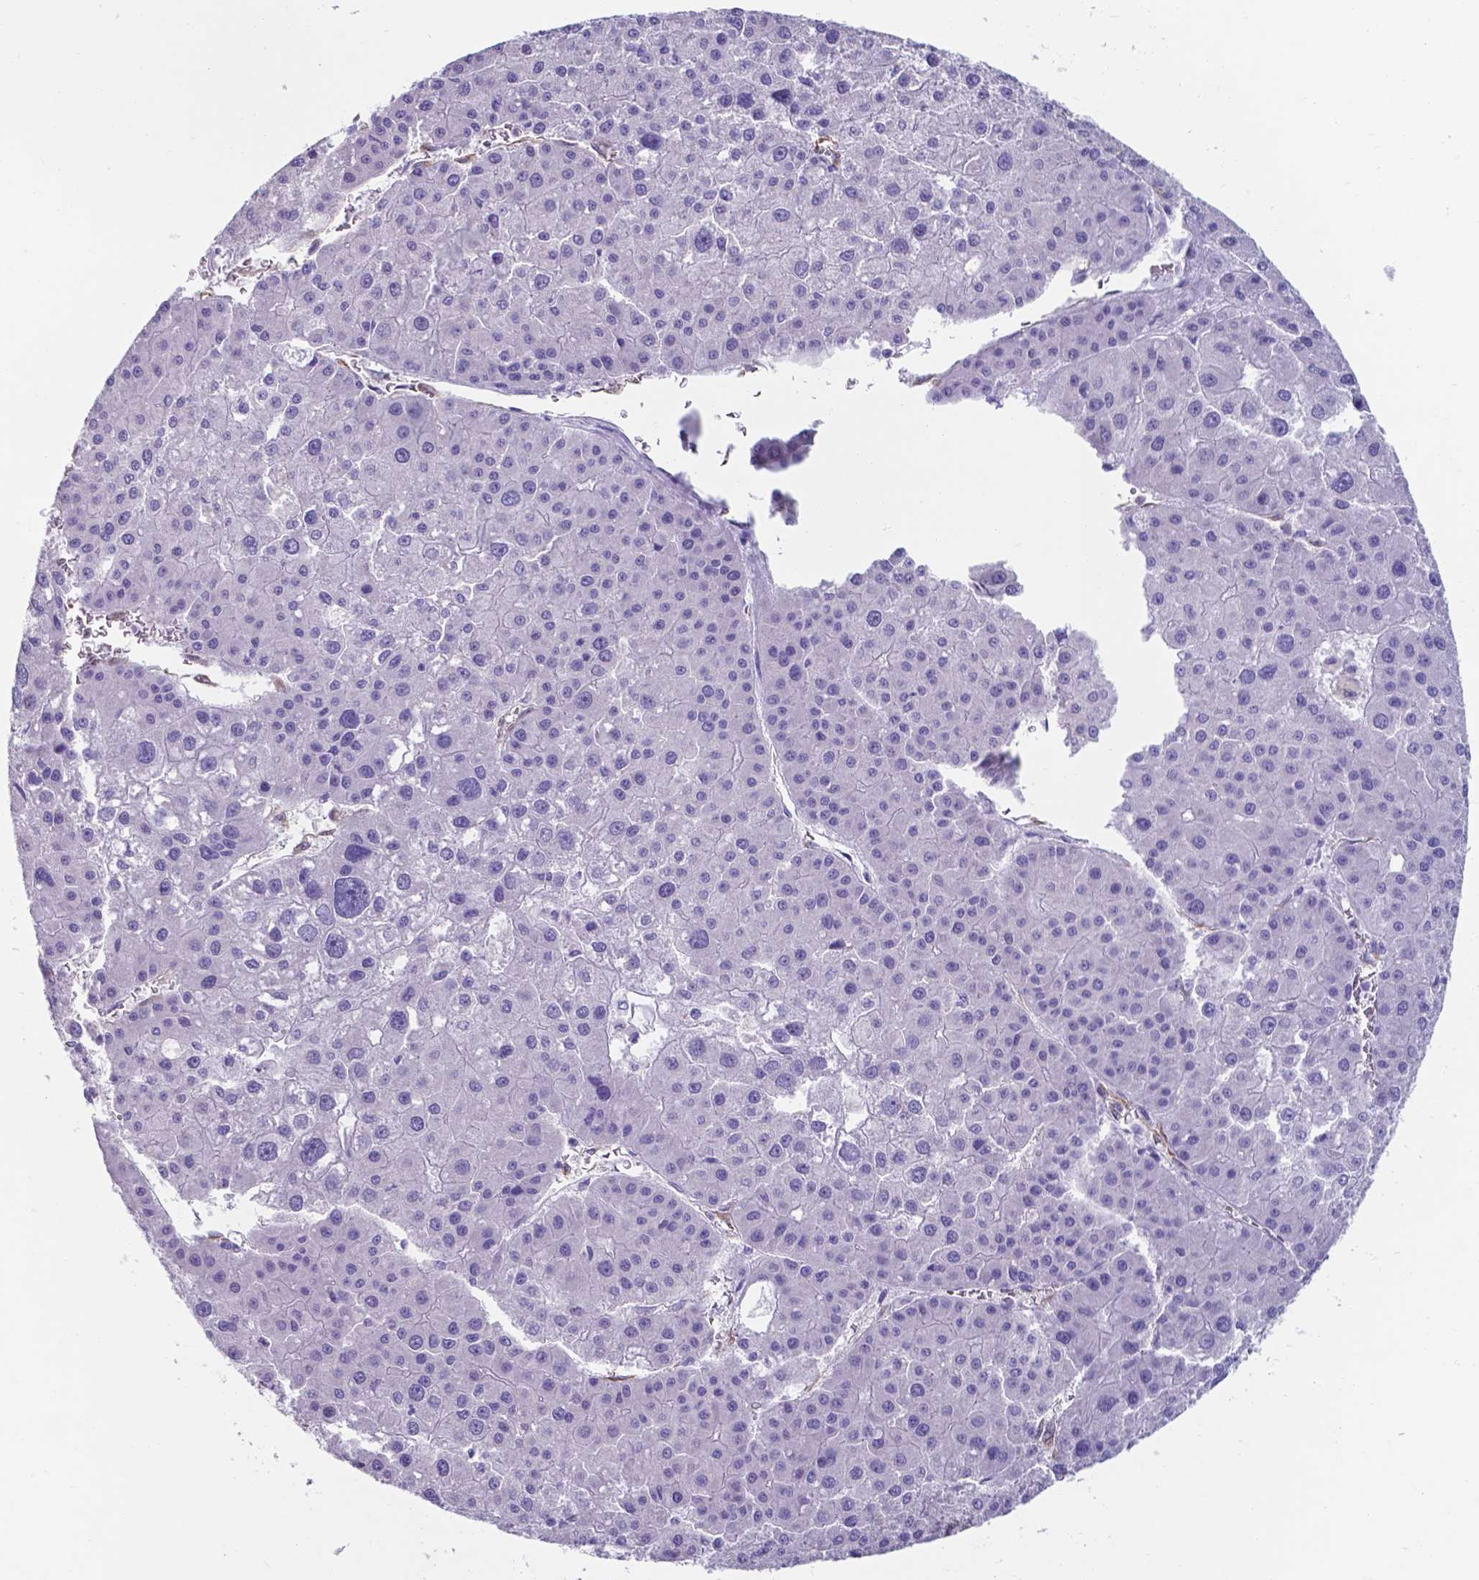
{"staining": {"intensity": "negative", "quantity": "none", "location": "none"}, "tissue": "liver cancer", "cell_type": "Tumor cells", "image_type": "cancer", "snomed": [{"axis": "morphology", "description": "Carcinoma, Hepatocellular, NOS"}, {"axis": "topography", "description": "Liver"}], "caption": "High magnification brightfield microscopy of liver hepatocellular carcinoma stained with DAB (3,3'-diaminobenzidine) (brown) and counterstained with hematoxylin (blue): tumor cells show no significant positivity. The staining is performed using DAB brown chromogen with nuclei counter-stained in using hematoxylin.", "gene": "UBE2J1", "patient": {"sex": "male", "age": 73}}